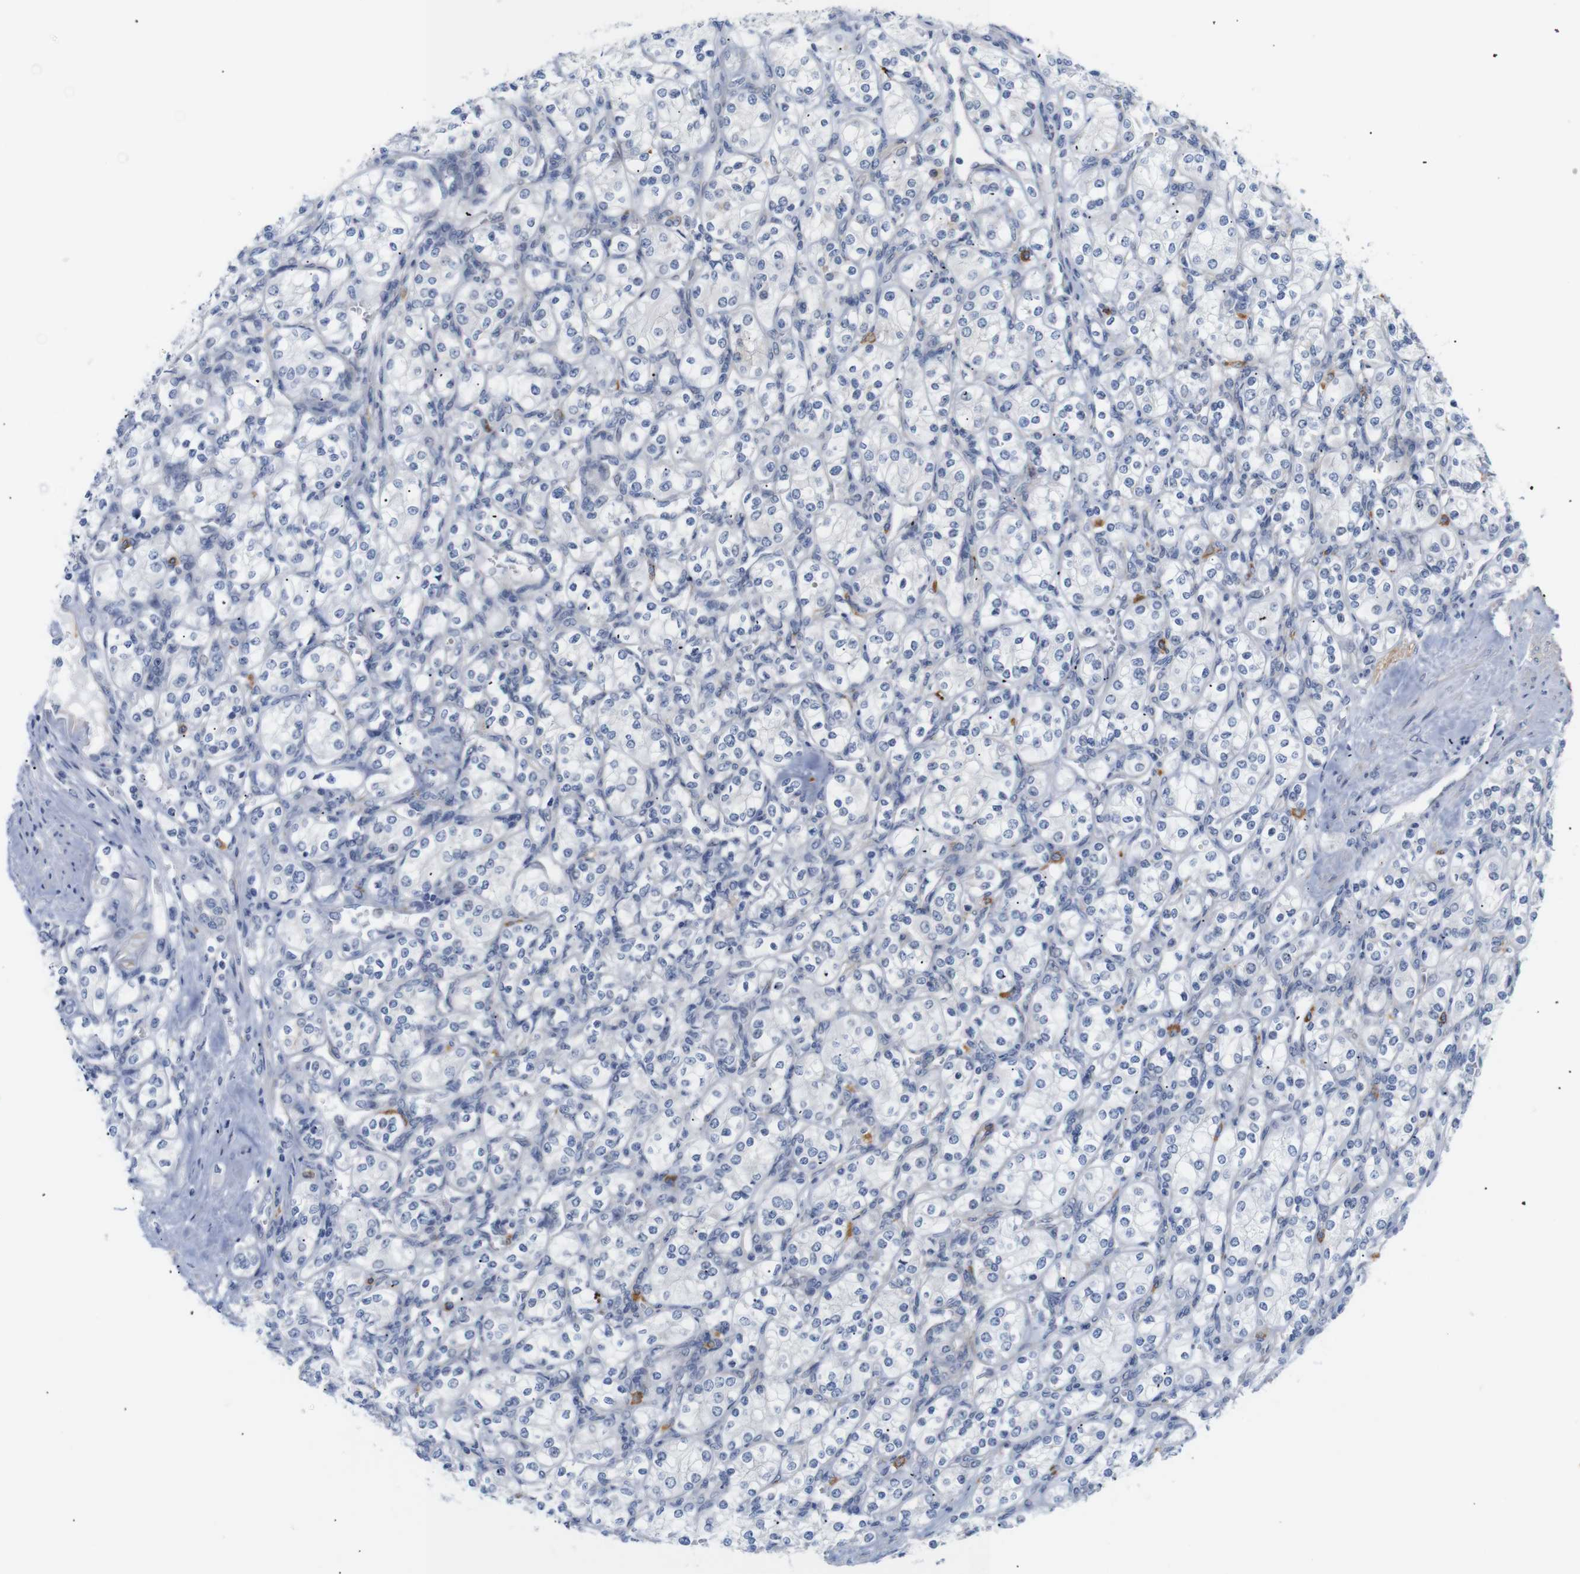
{"staining": {"intensity": "negative", "quantity": "none", "location": "none"}, "tissue": "renal cancer", "cell_type": "Tumor cells", "image_type": "cancer", "snomed": [{"axis": "morphology", "description": "Adenocarcinoma, NOS"}, {"axis": "topography", "description": "Kidney"}], "caption": "Tumor cells are negative for brown protein staining in renal cancer (adenocarcinoma).", "gene": "STMN3", "patient": {"sex": "male", "age": 77}}